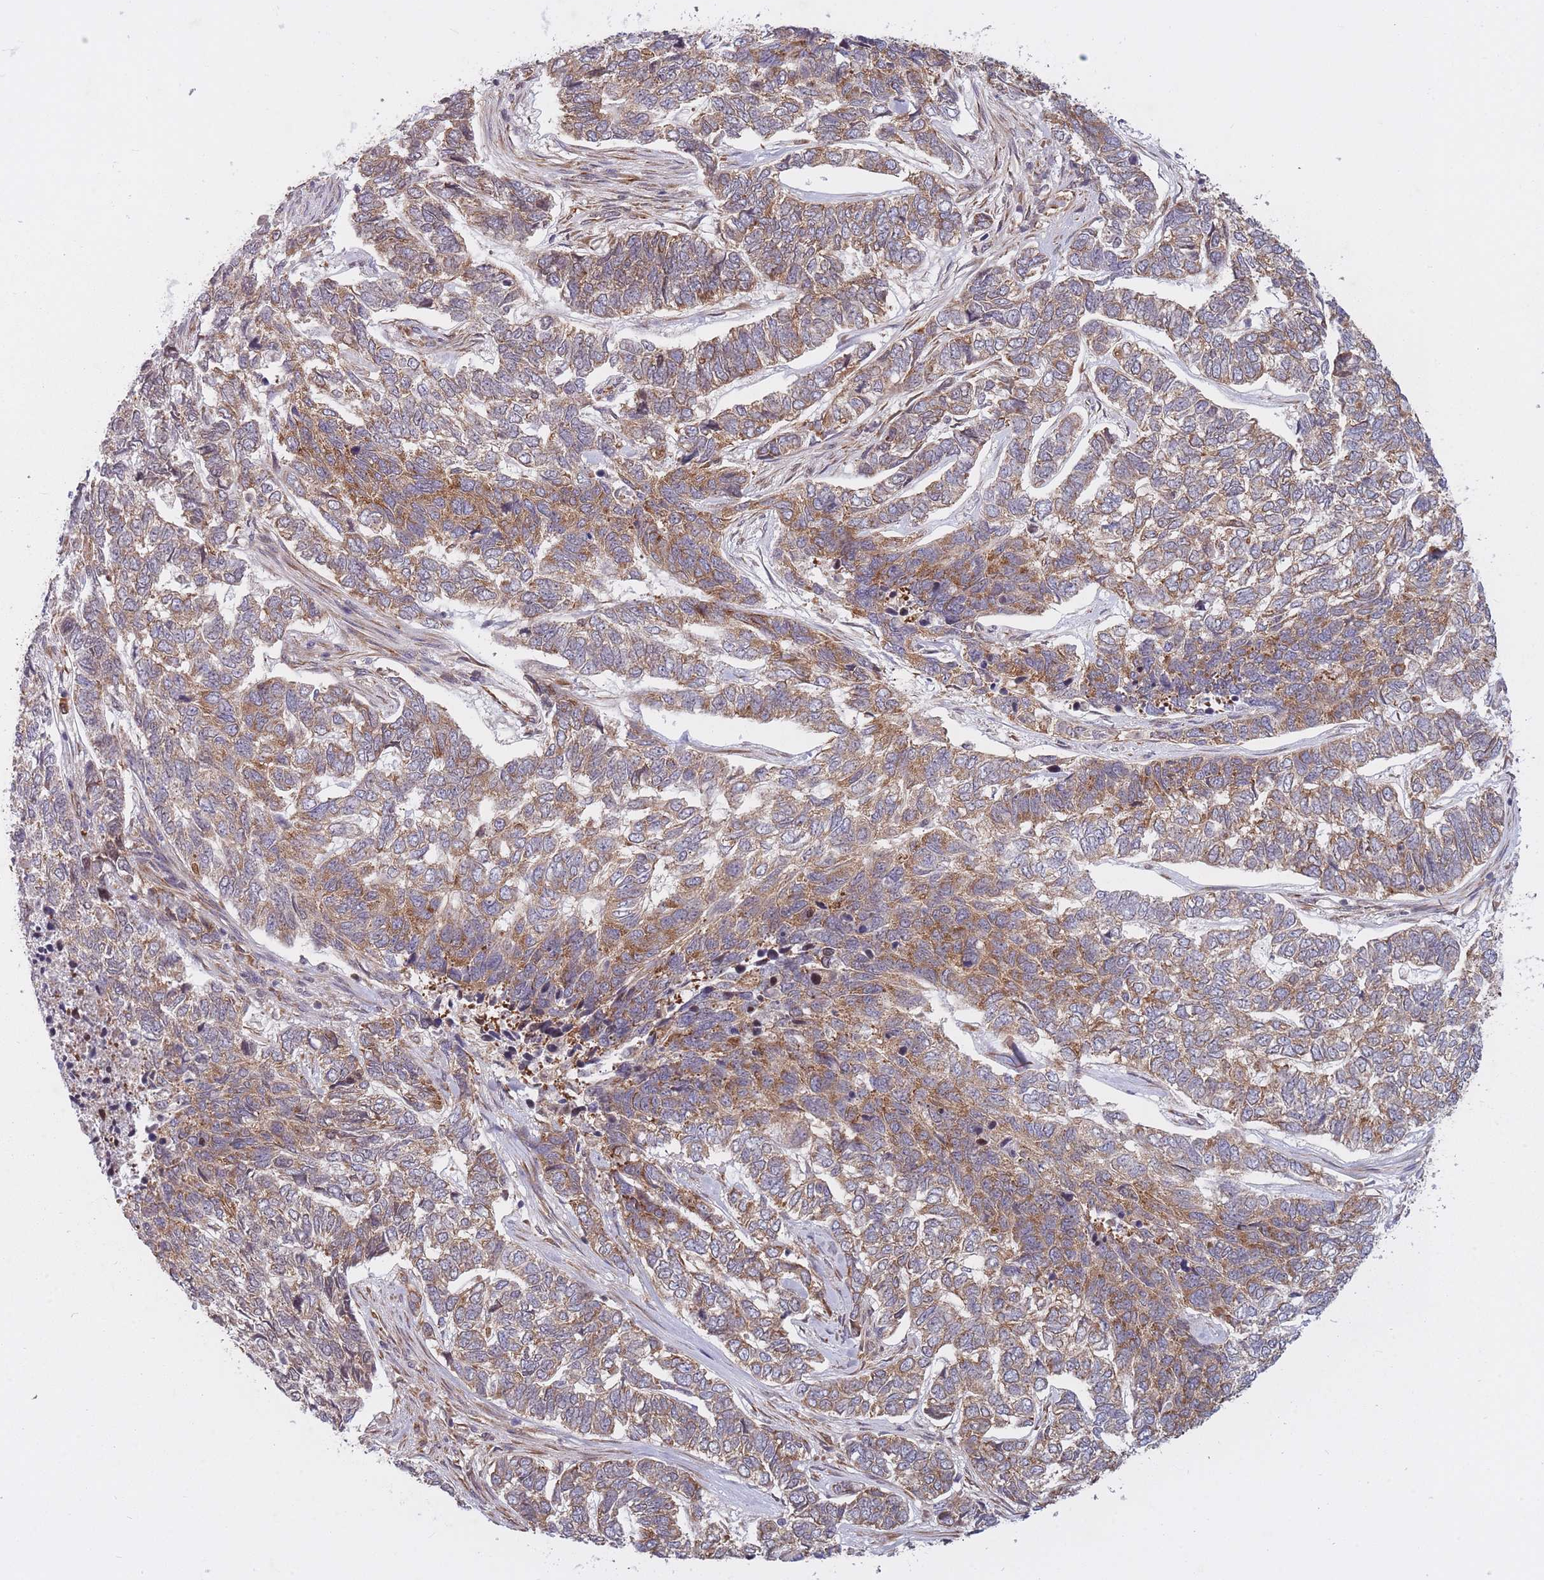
{"staining": {"intensity": "moderate", "quantity": ">75%", "location": "cytoplasmic/membranous"}, "tissue": "skin cancer", "cell_type": "Tumor cells", "image_type": "cancer", "snomed": [{"axis": "morphology", "description": "Basal cell carcinoma"}, {"axis": "topography", "description": "Skin"}], "caption": "IHC (DAB) staining of skin basal cell carcinoma reveals moderate cytoplasmic/membranous protein expression in approximately >75% of tumor cells. Nuclei are stained in blue.", "gene": "CCDC124", "patient": {"sex": "female", "age": 65}}